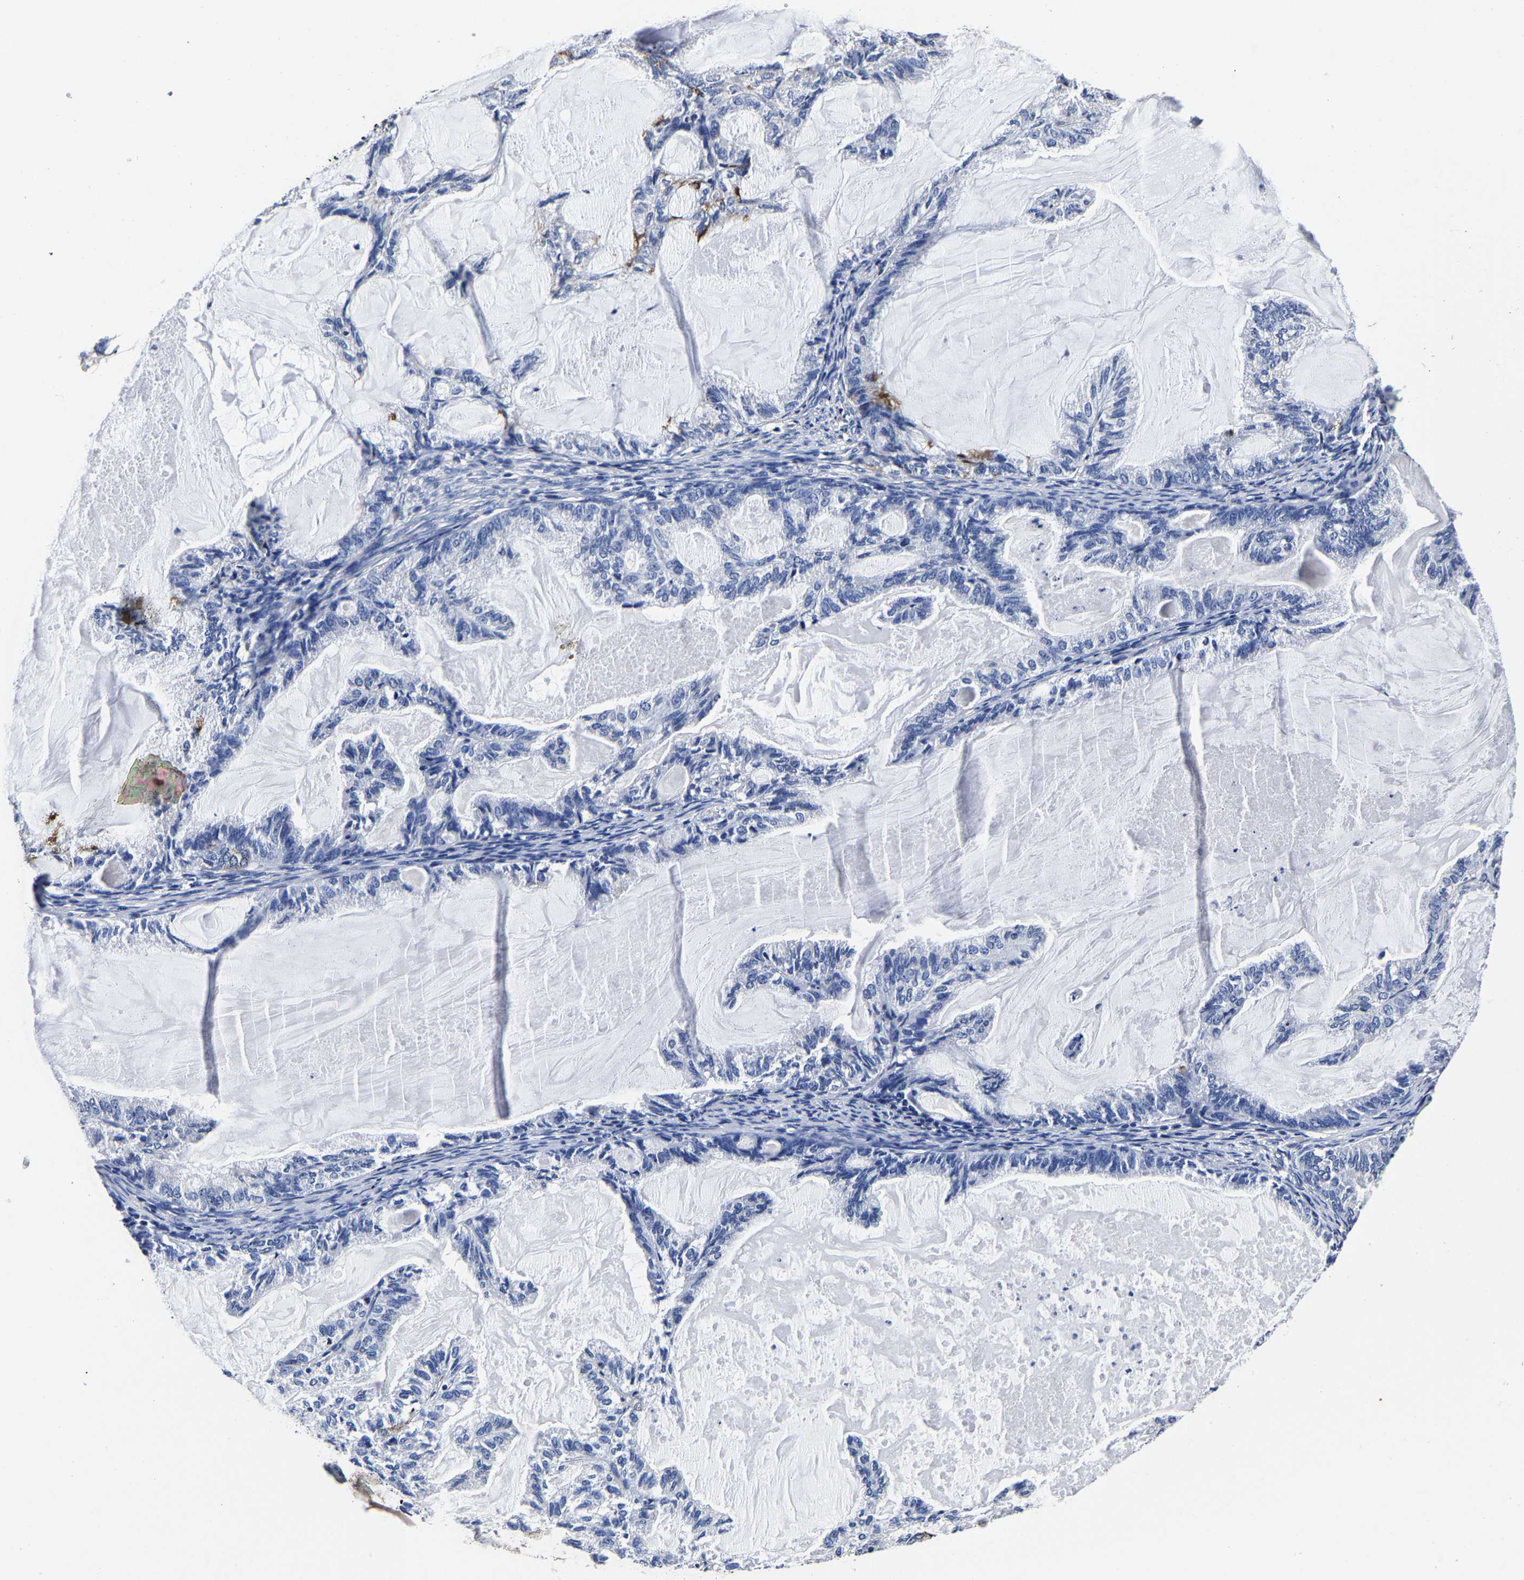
{"staining": {"intensity": "negative", "quantity": "none", "location": "none"}, "tissue": "endometrial cancer", "cell_type": "Tumor cells", "image_type": "cancer", "snomed": [{"axis": "morphology", "description": "Adenocarcinoma, NOS"}, {"axis": "topography", "description": "Endometrium"}], "caption": "Histopathology image shows no protein positivity in tumor cells of endometrial adenocarcinoma tissue.", "gene": "AKAP4", "patient": {"sex": "female", "age": 86}}